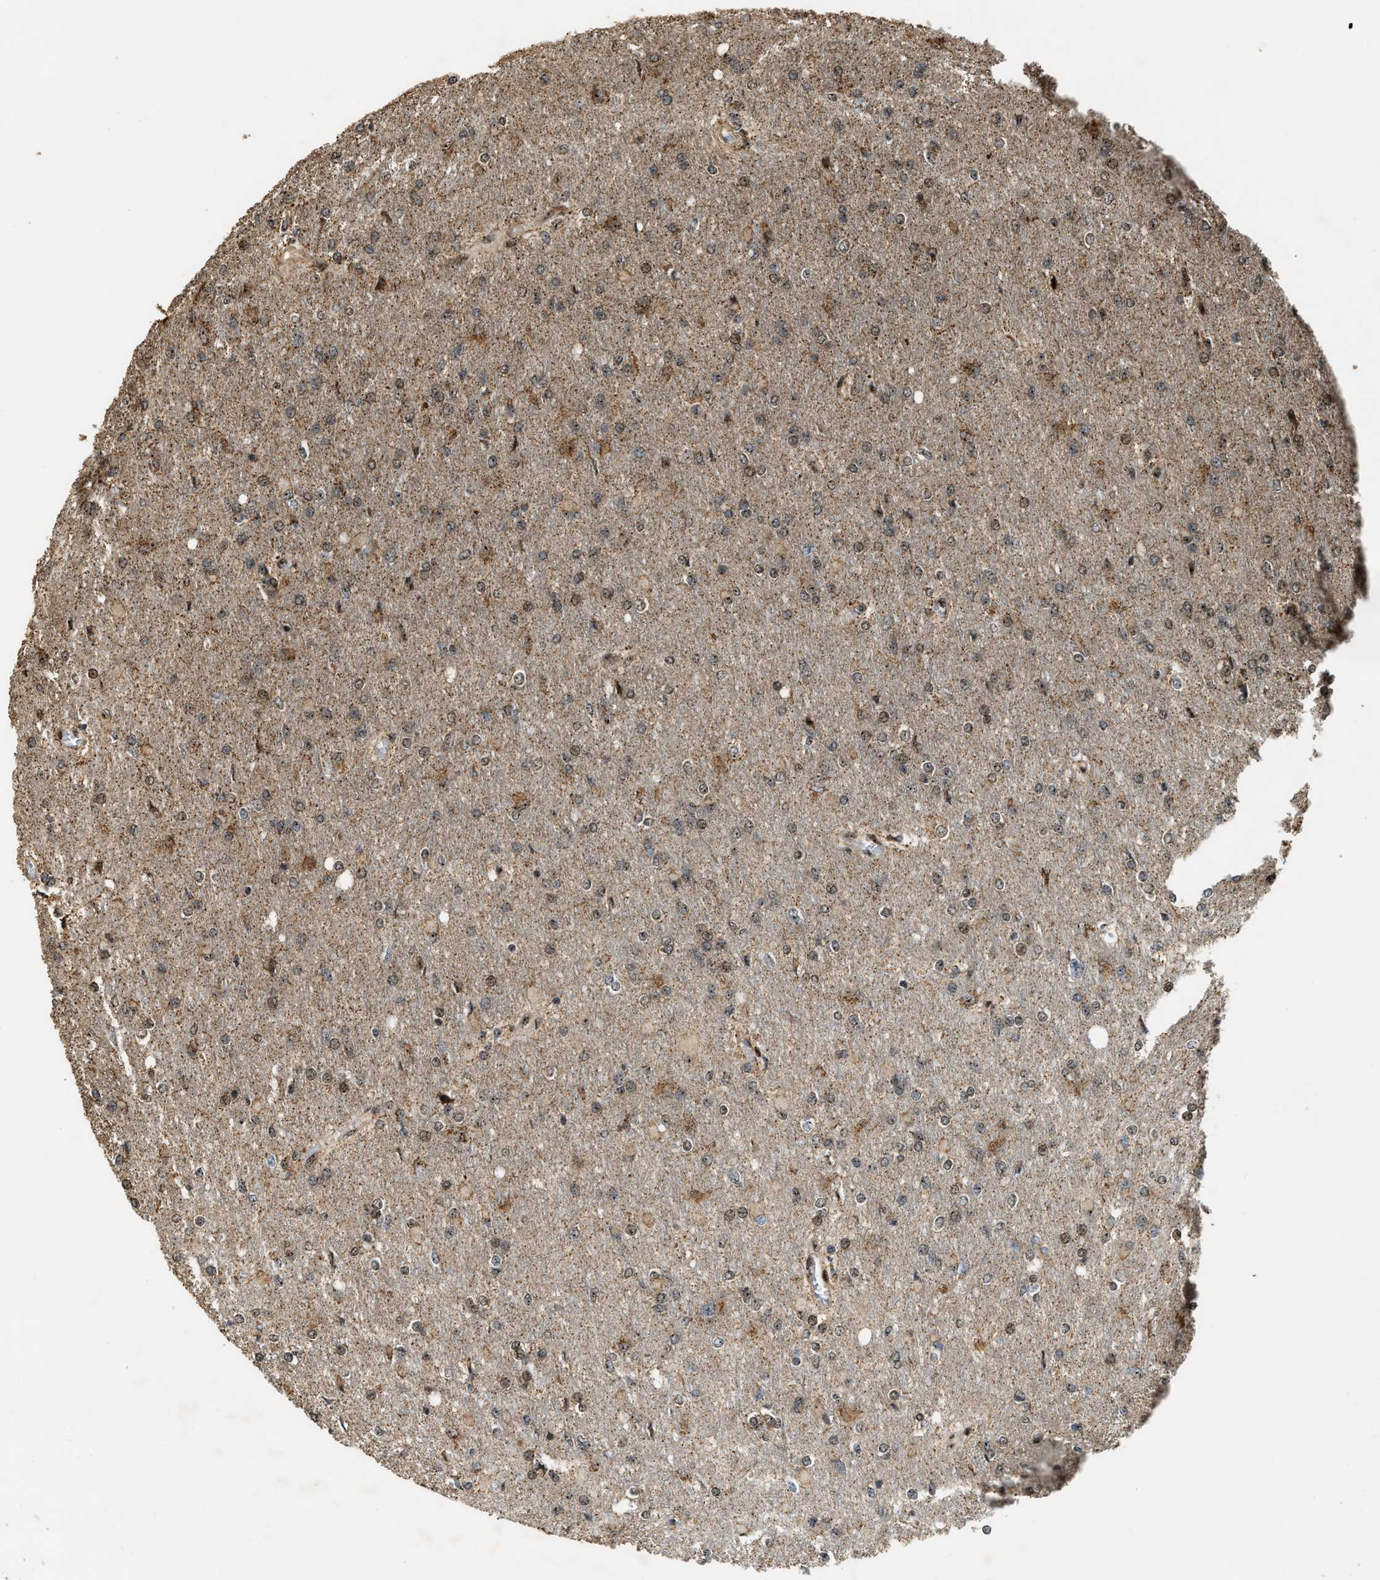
{"staining": {"intensity": "weak", "quantity": "25%-75%", "location": "cytoplasmic/membranous,nuclear"}, "tissue": "glioma", "cell_type": "Tumor cells", "image_type": "cancer", "snomed": [{"axis": "morphology", "description": "Glioma, malignant, High grade"}, {"axis": "topography", "description": "Cerebral cortex"}], "caption": "Immunohistochemistry (DAB (3,3'-diaminobenzidine)) staining of human glioma shows weak cytoplasmic/membranous and nuclear protein staining in about 25%-75% of tumor cells.", "gene": "ZNF687", "patient": {"sex": "female", "age": 36}}